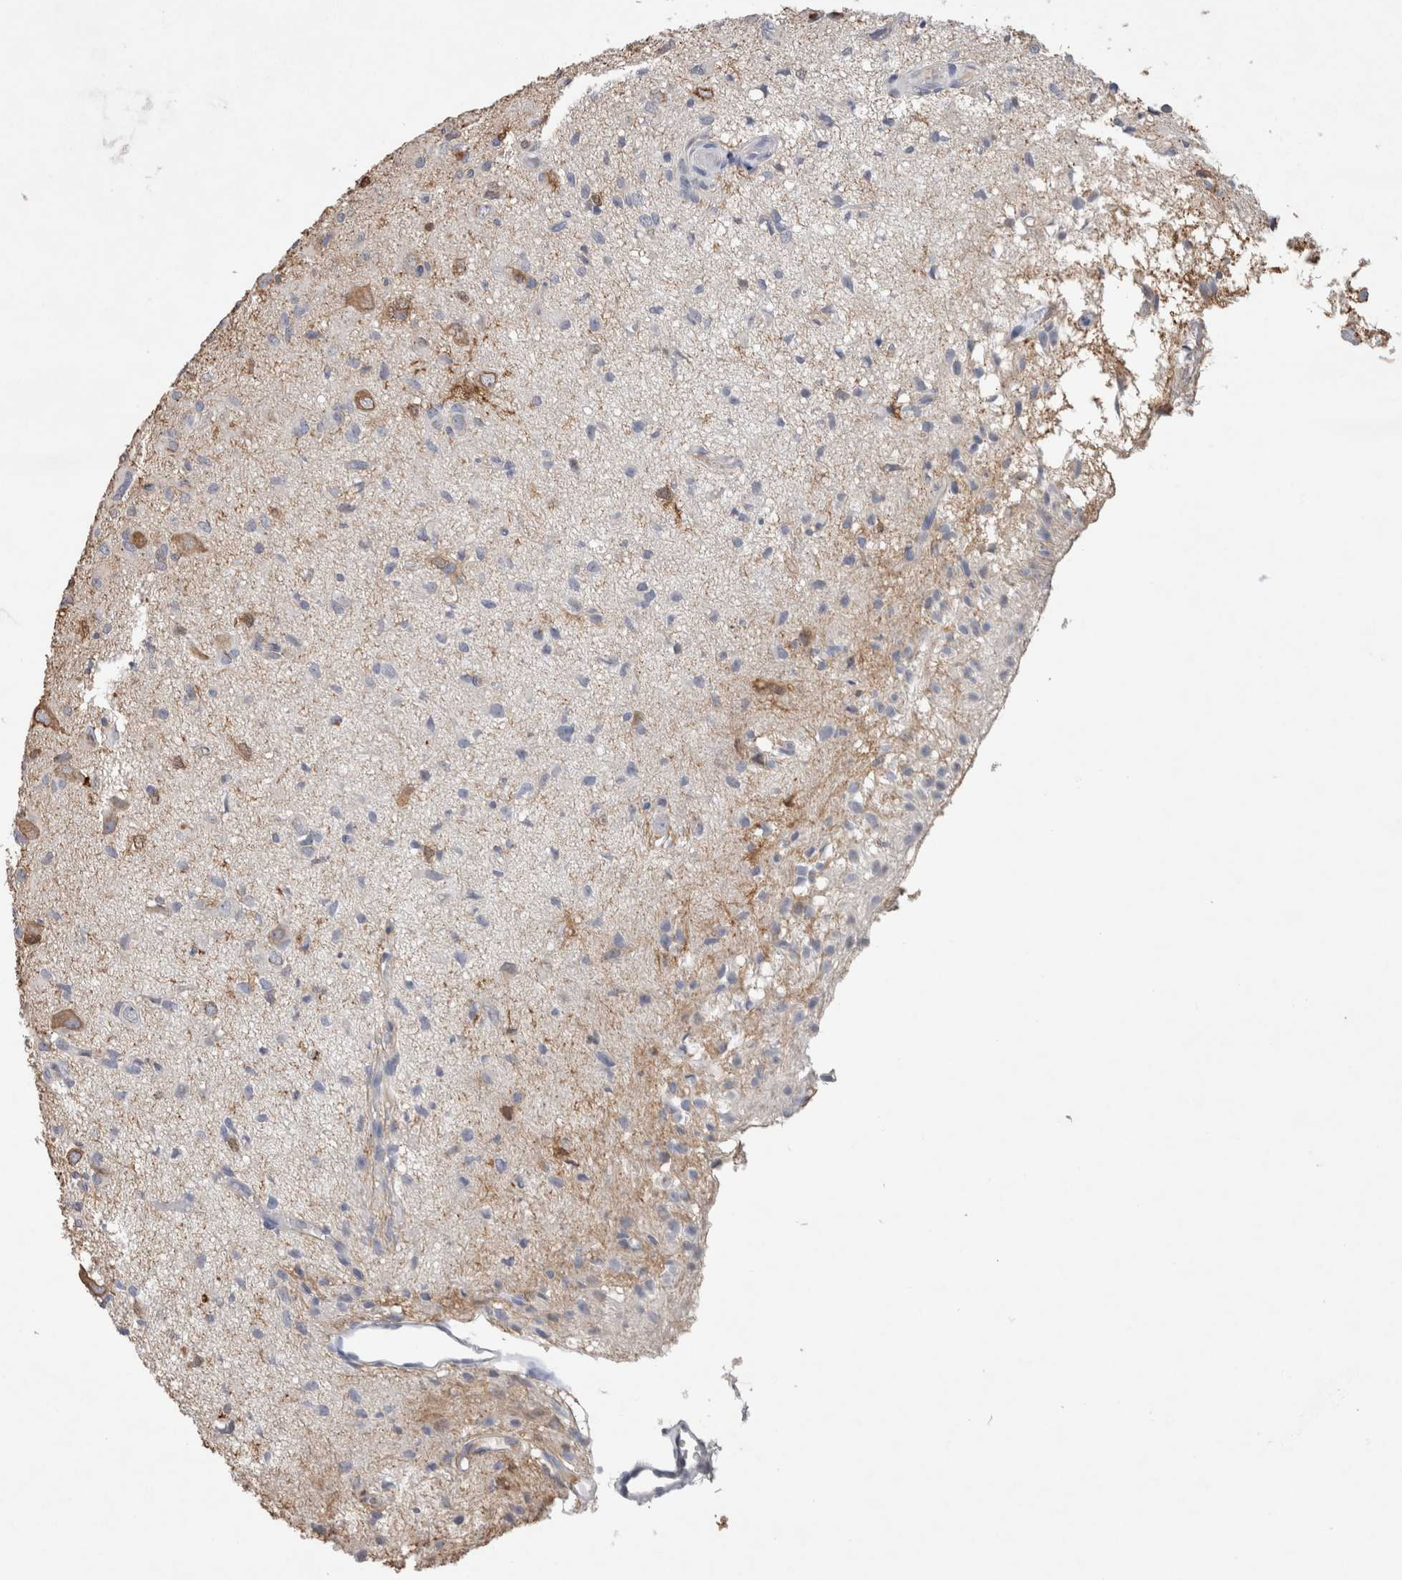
{"staining": {"intensity": "negative", "quantity": "none", "location": "none"}, "tissue": "glioma", "cell_type": "Tumor cells", "image_type": "cancer", "snomed": [{"axis": "morphology", "description": "Glioma, malignant, High grade"}, {"axis": "topography", "description": "Brain"}], "caption": "Glioma was stained to show a protein in brown. There is no significant expression in tumor cells.", "gene": "FABP7", "patient": {"sex": "female", "age": 59}}